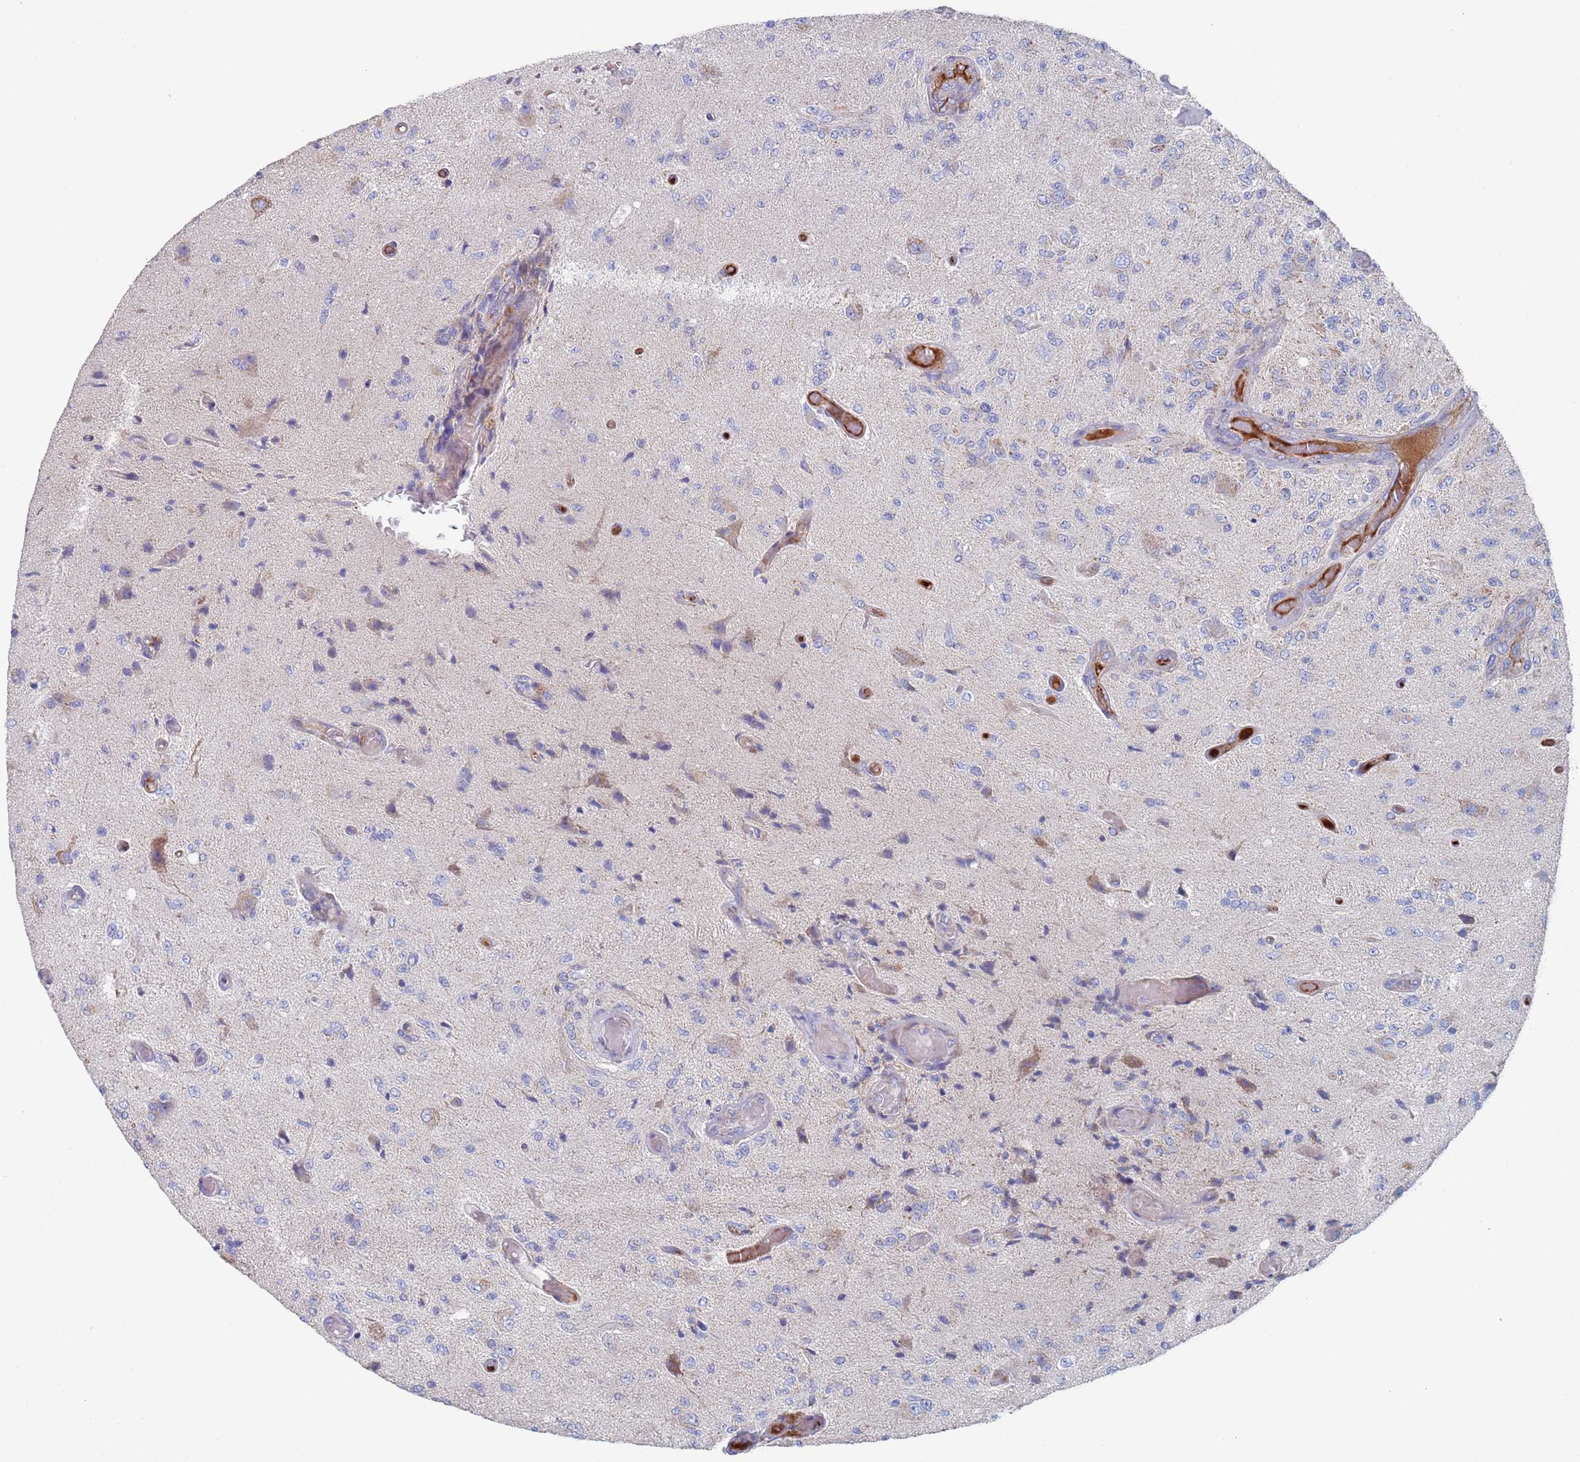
{"staining": {"intensity": "negative", "quantity": "none", "location": "none"}, "tissue": "glioma", "cell_type": "Tumor cells", "image_type": "cancer", "snomed": [{"axis": "morphology", "description": "Normal tissue, NOS"}, {"axis": "morphology", "description": "Glioma, malignant, High grade"}, {"axis": "topography", "description": "Cerebral cortex"}], "caption": "Tumor cells show no significant protein staining in glioma.", "gene": "MRPL22", "patient": {"sex": "male", "age": 77}}